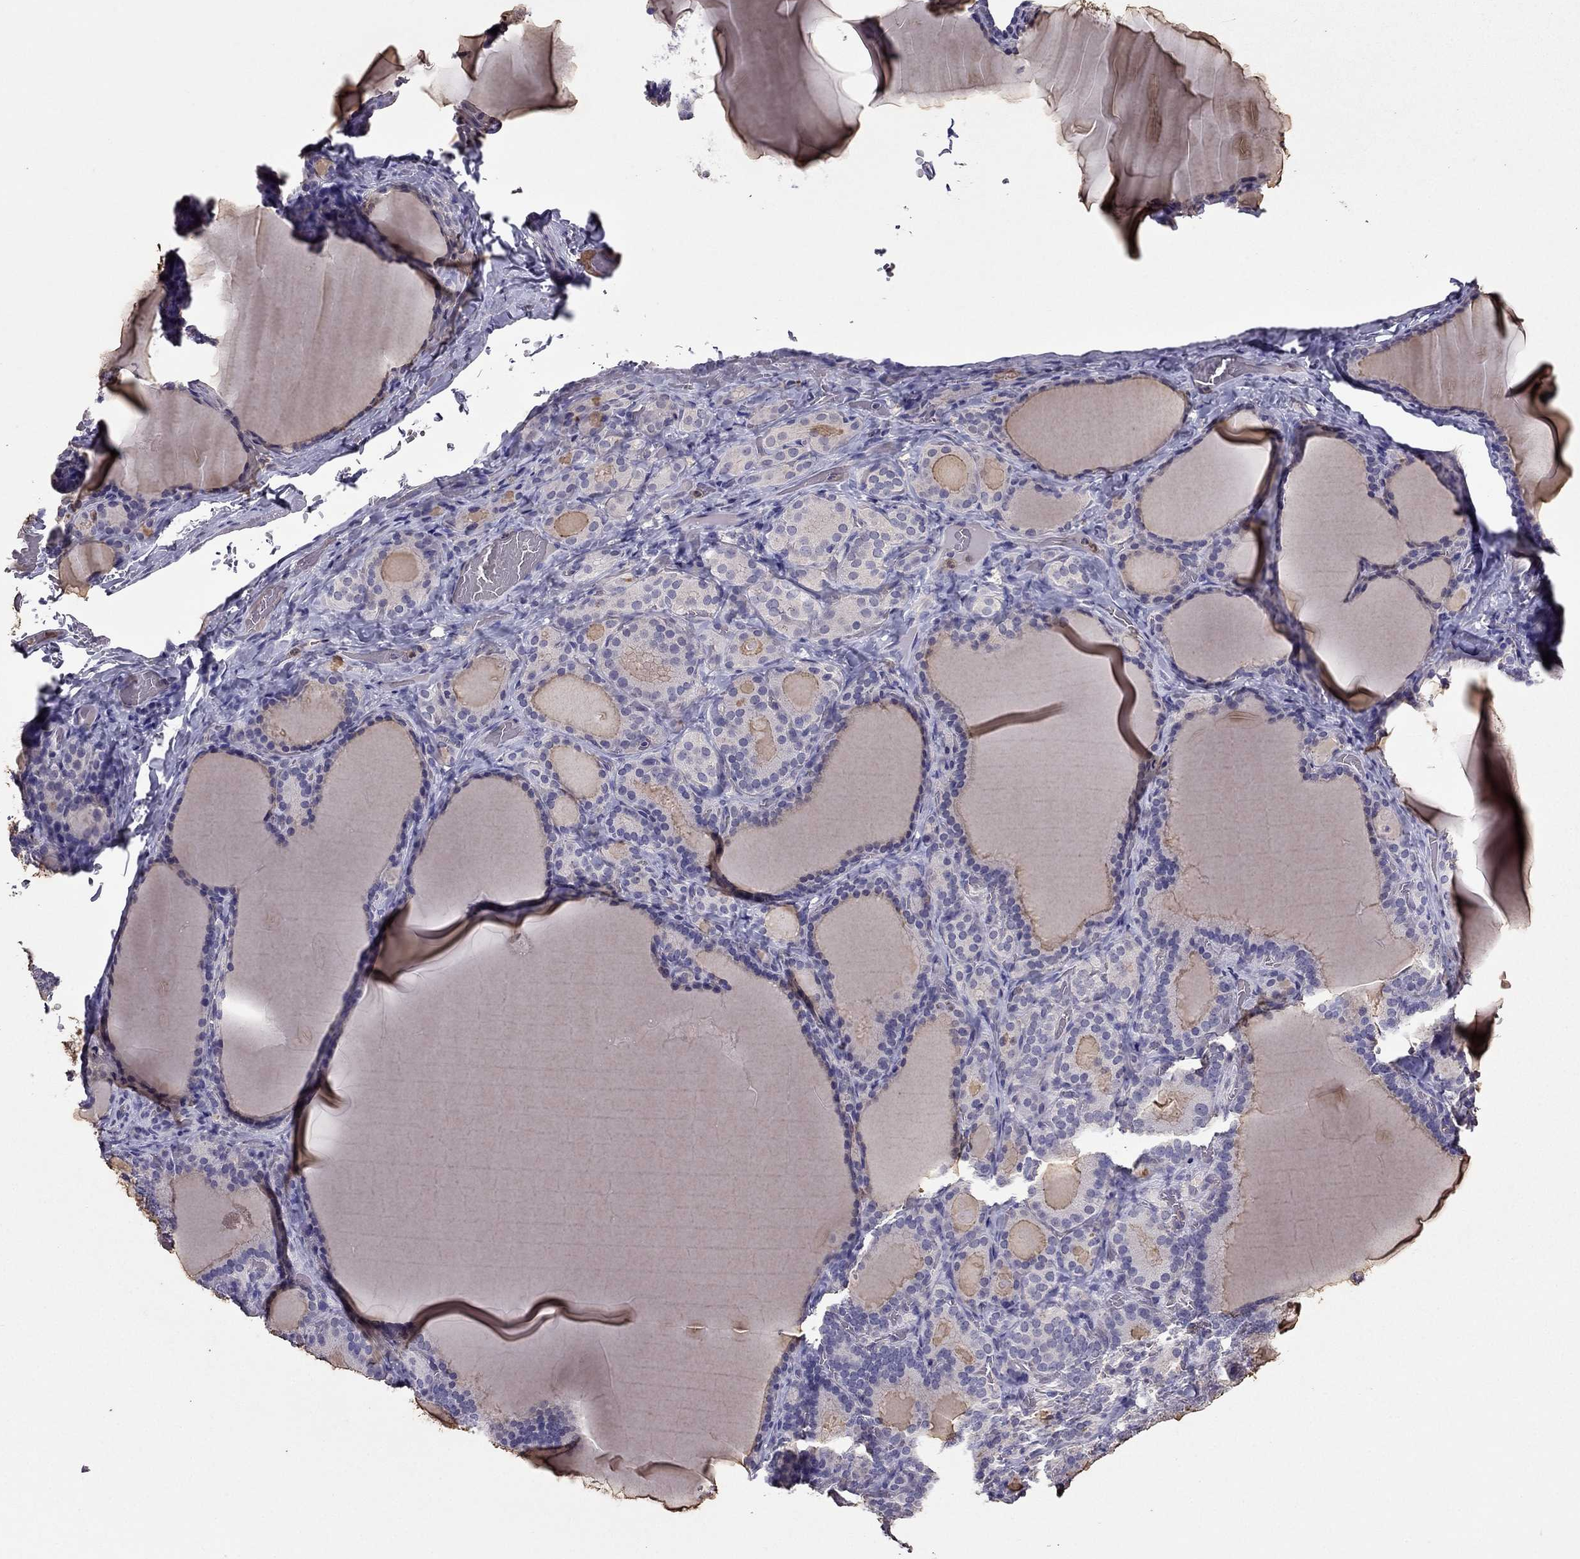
{"staining": {"intensity": "negative", "quantity": "none", "location": "none"}, "tissue": "thyroid gland", "cell_type": "Glandular cells", "image_type": "normal", "snomed": [{"axis": "morphology", "description": "Normal tissue, NOS"}, {"axis": "morphology", "description": "Hyperplasia, NOS"}, {"axis": "topography", "description": "Thyroid gland"}], "caption": "This is an immunohistochemistry (IHC) micrograph of normal human thyroid gland. There is no positivity in glandular cells.", "gene": "RFLNB", "patient": {"sex": "female", "age": 27}}